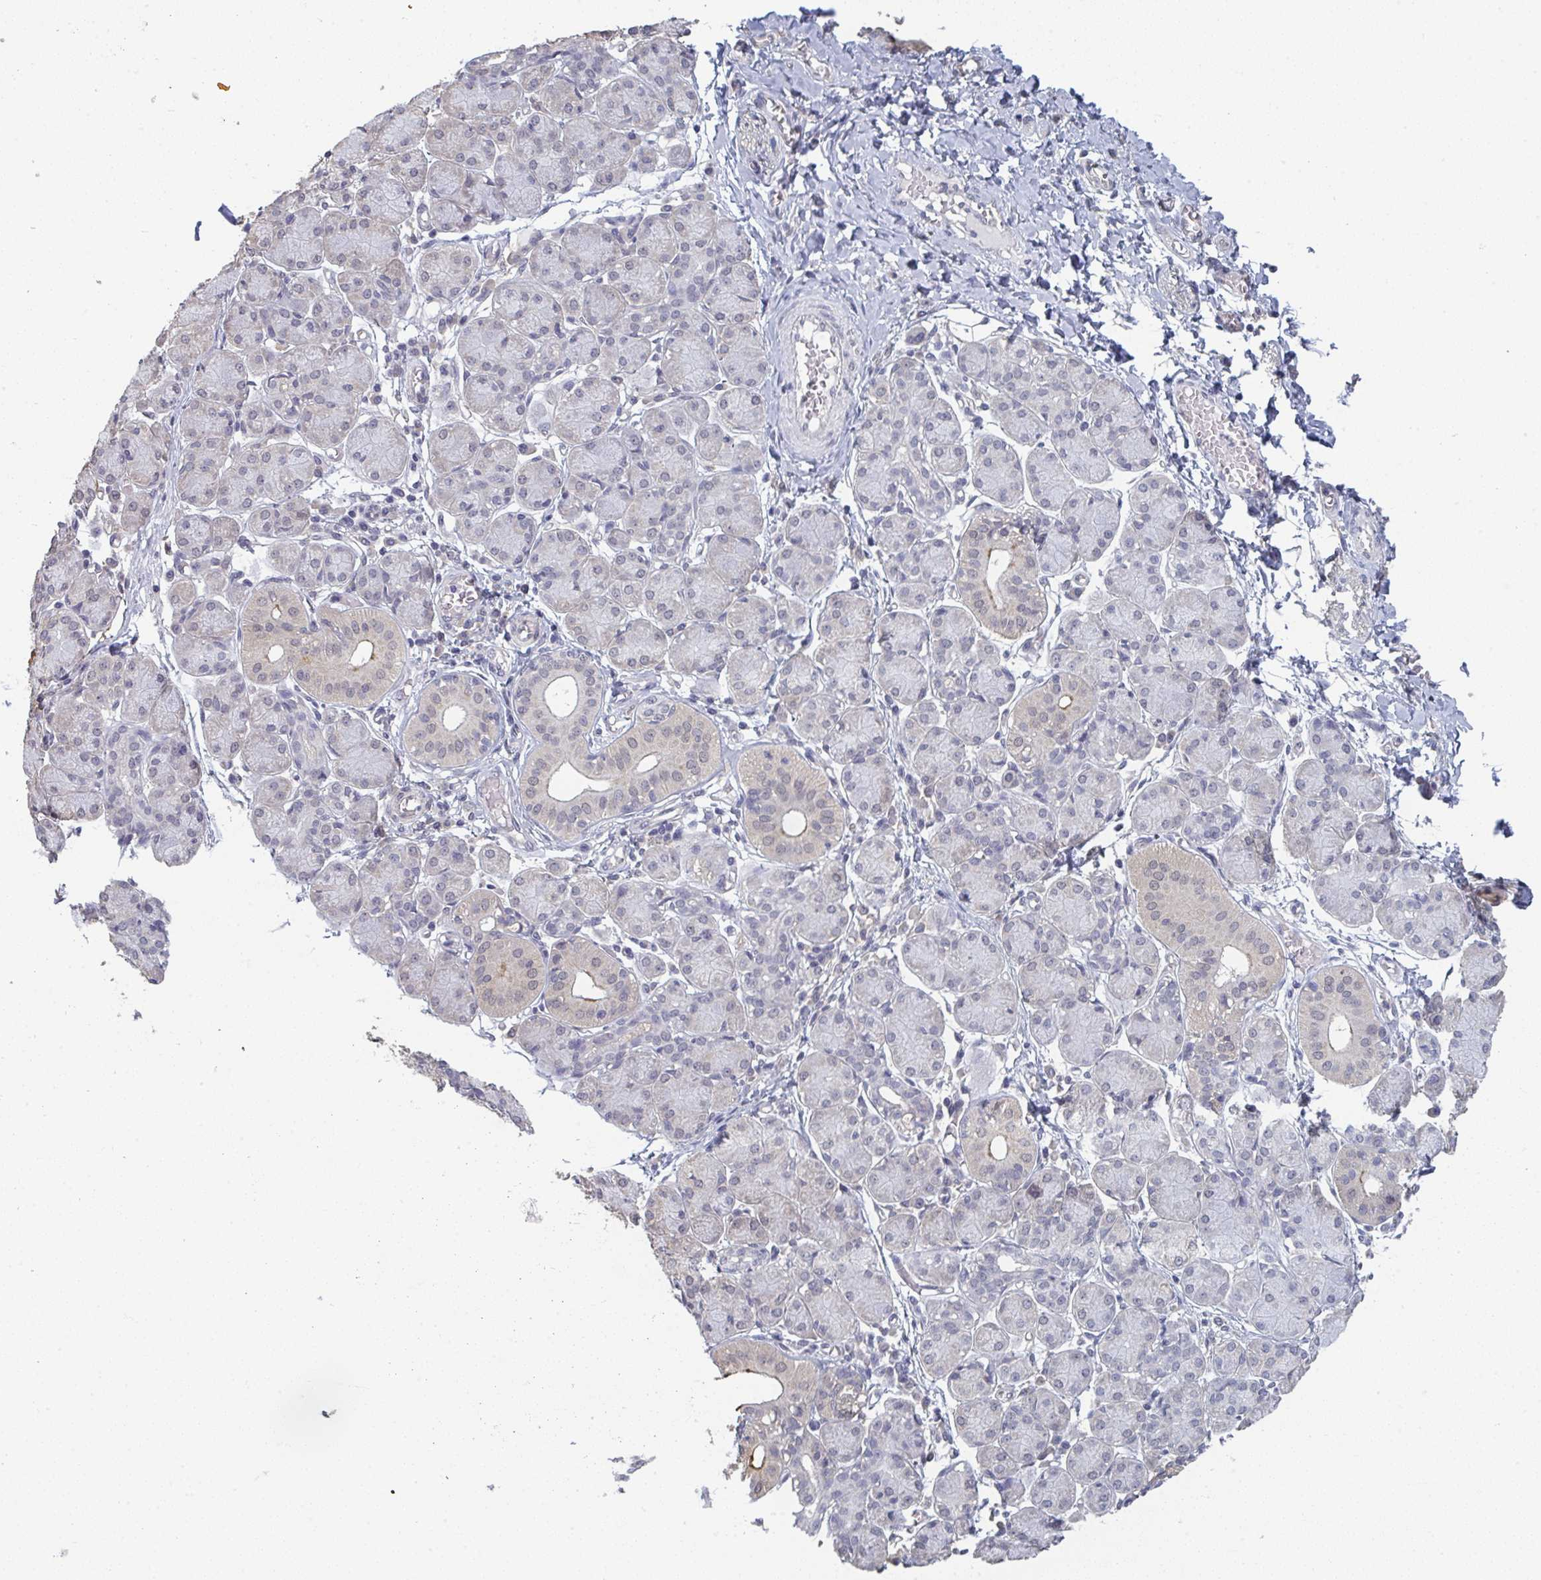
{"staining": {"intensity": "moderate", "quantity": "<25%", "location": "cytoplasmic/membranous"}, "tissue": "salivary gland", "cell_type": "Glandular cells", "image_type": "normal", "snomed": [{"axis": "morphology", "description": "Normal tissue, NOS"}, {"axis": "morphology", "description": "Inflammation, NOS"}, {"axis": "topography", "description": "Lymph node"}, {"axis": "topography", "description": "Salivary gland"}], "caption": "Immunohistochemical staining of normal salivary gland shows <25% levels of moderate cytoplasmic/membranous protein positivity in approximately <25% of glandular cells.", "gene": "LIX1", "patient": {"sex": "male", "age": 3}}